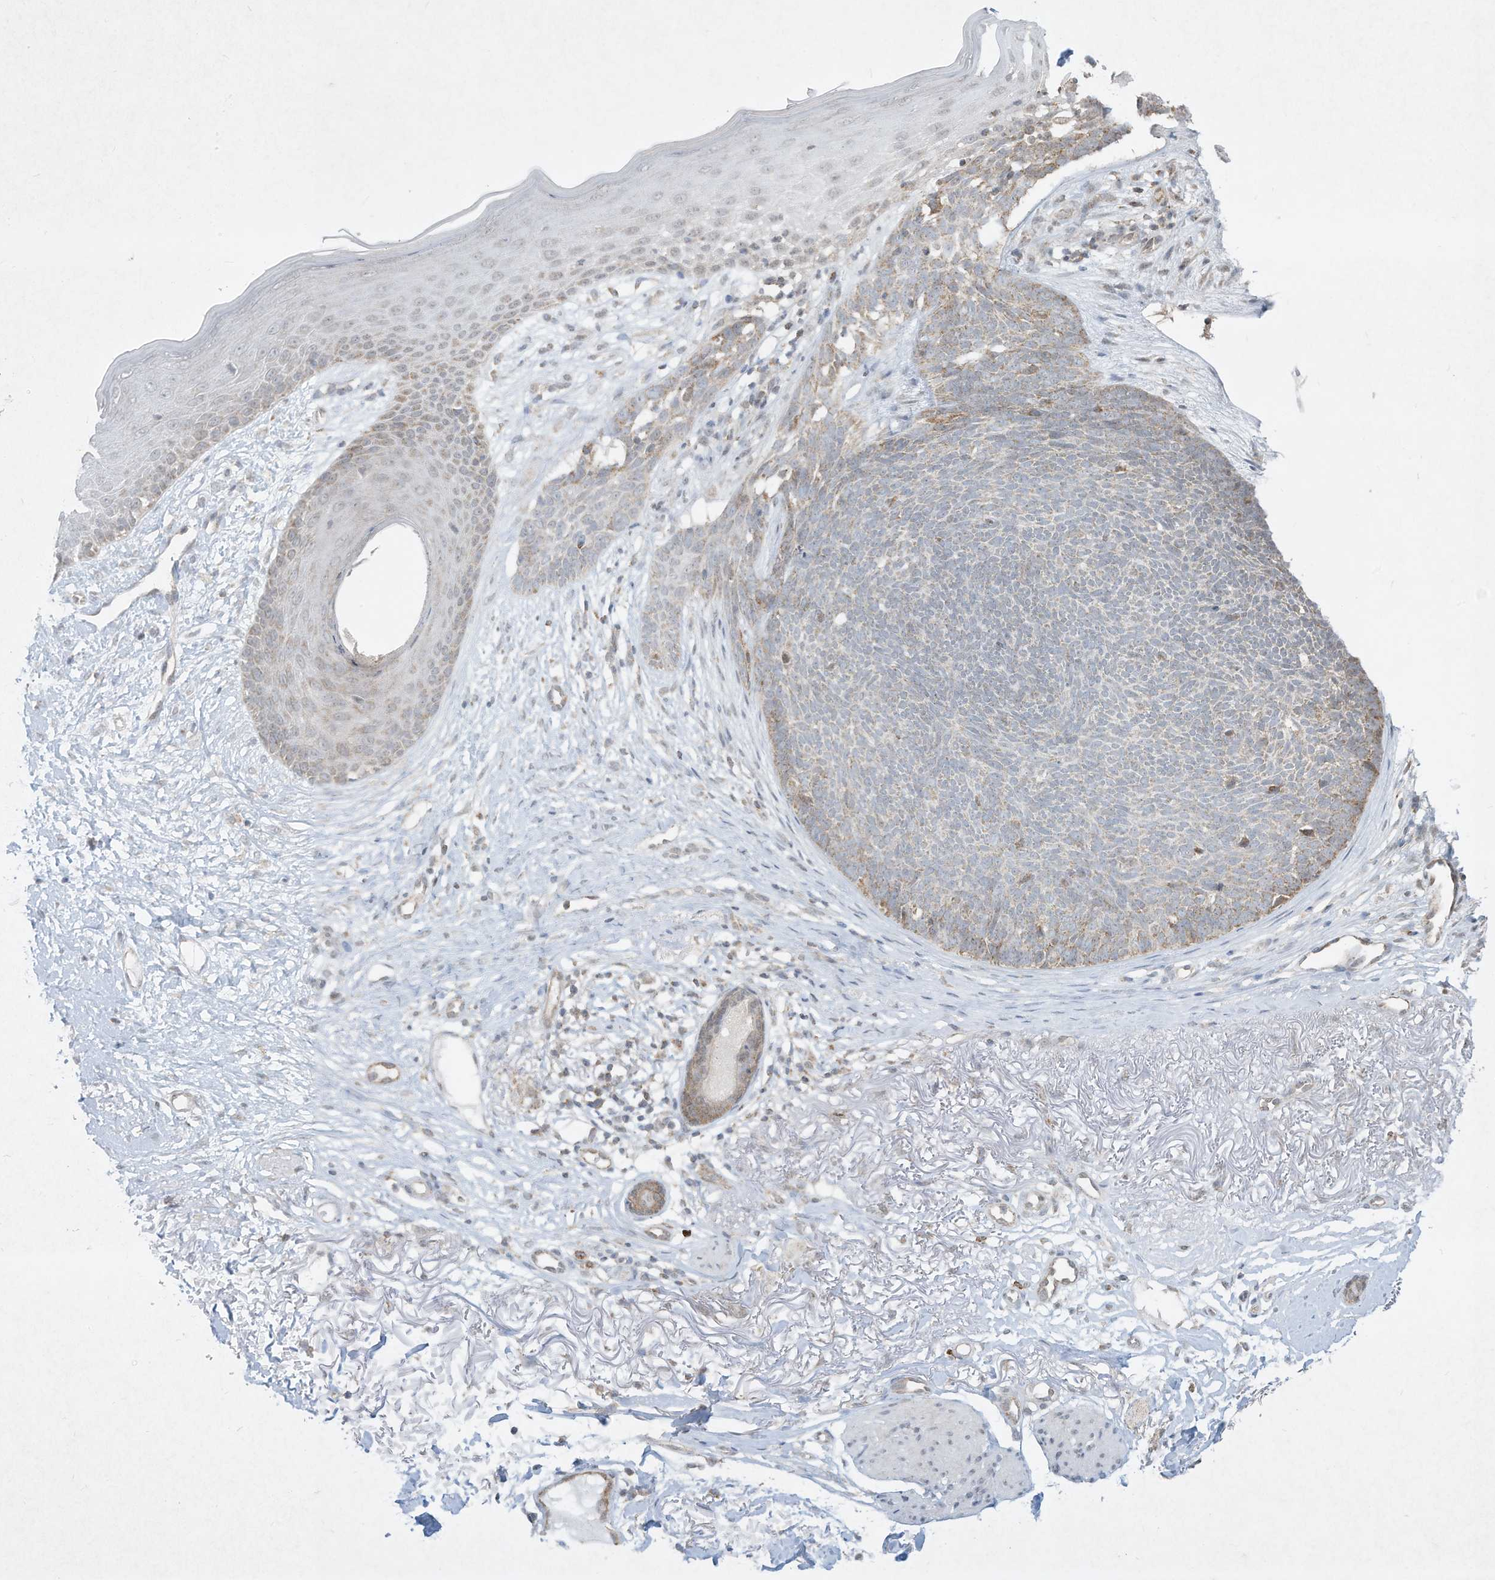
{"staining": {"intensity": "moderate", "quantity": "<25%", "location": "cytoplasmic/membranous"}, "tissue": "skin cancer", "cell_type": "Tumor cells", "image_type": "cancer", "snomed": [{"axis": "morphology", "description": "Basal cell carcinoma"}, {"axis": "topography", "description": "Skin"}], "caption": "Tumor cells demonstrate moderate cytoplasmic/membranous staining in approximately <25% of cells in skin cancer (basal cell carcinoma).", "gene": "CHRNA4", "patient": {"sex": "female", "age": 70}}